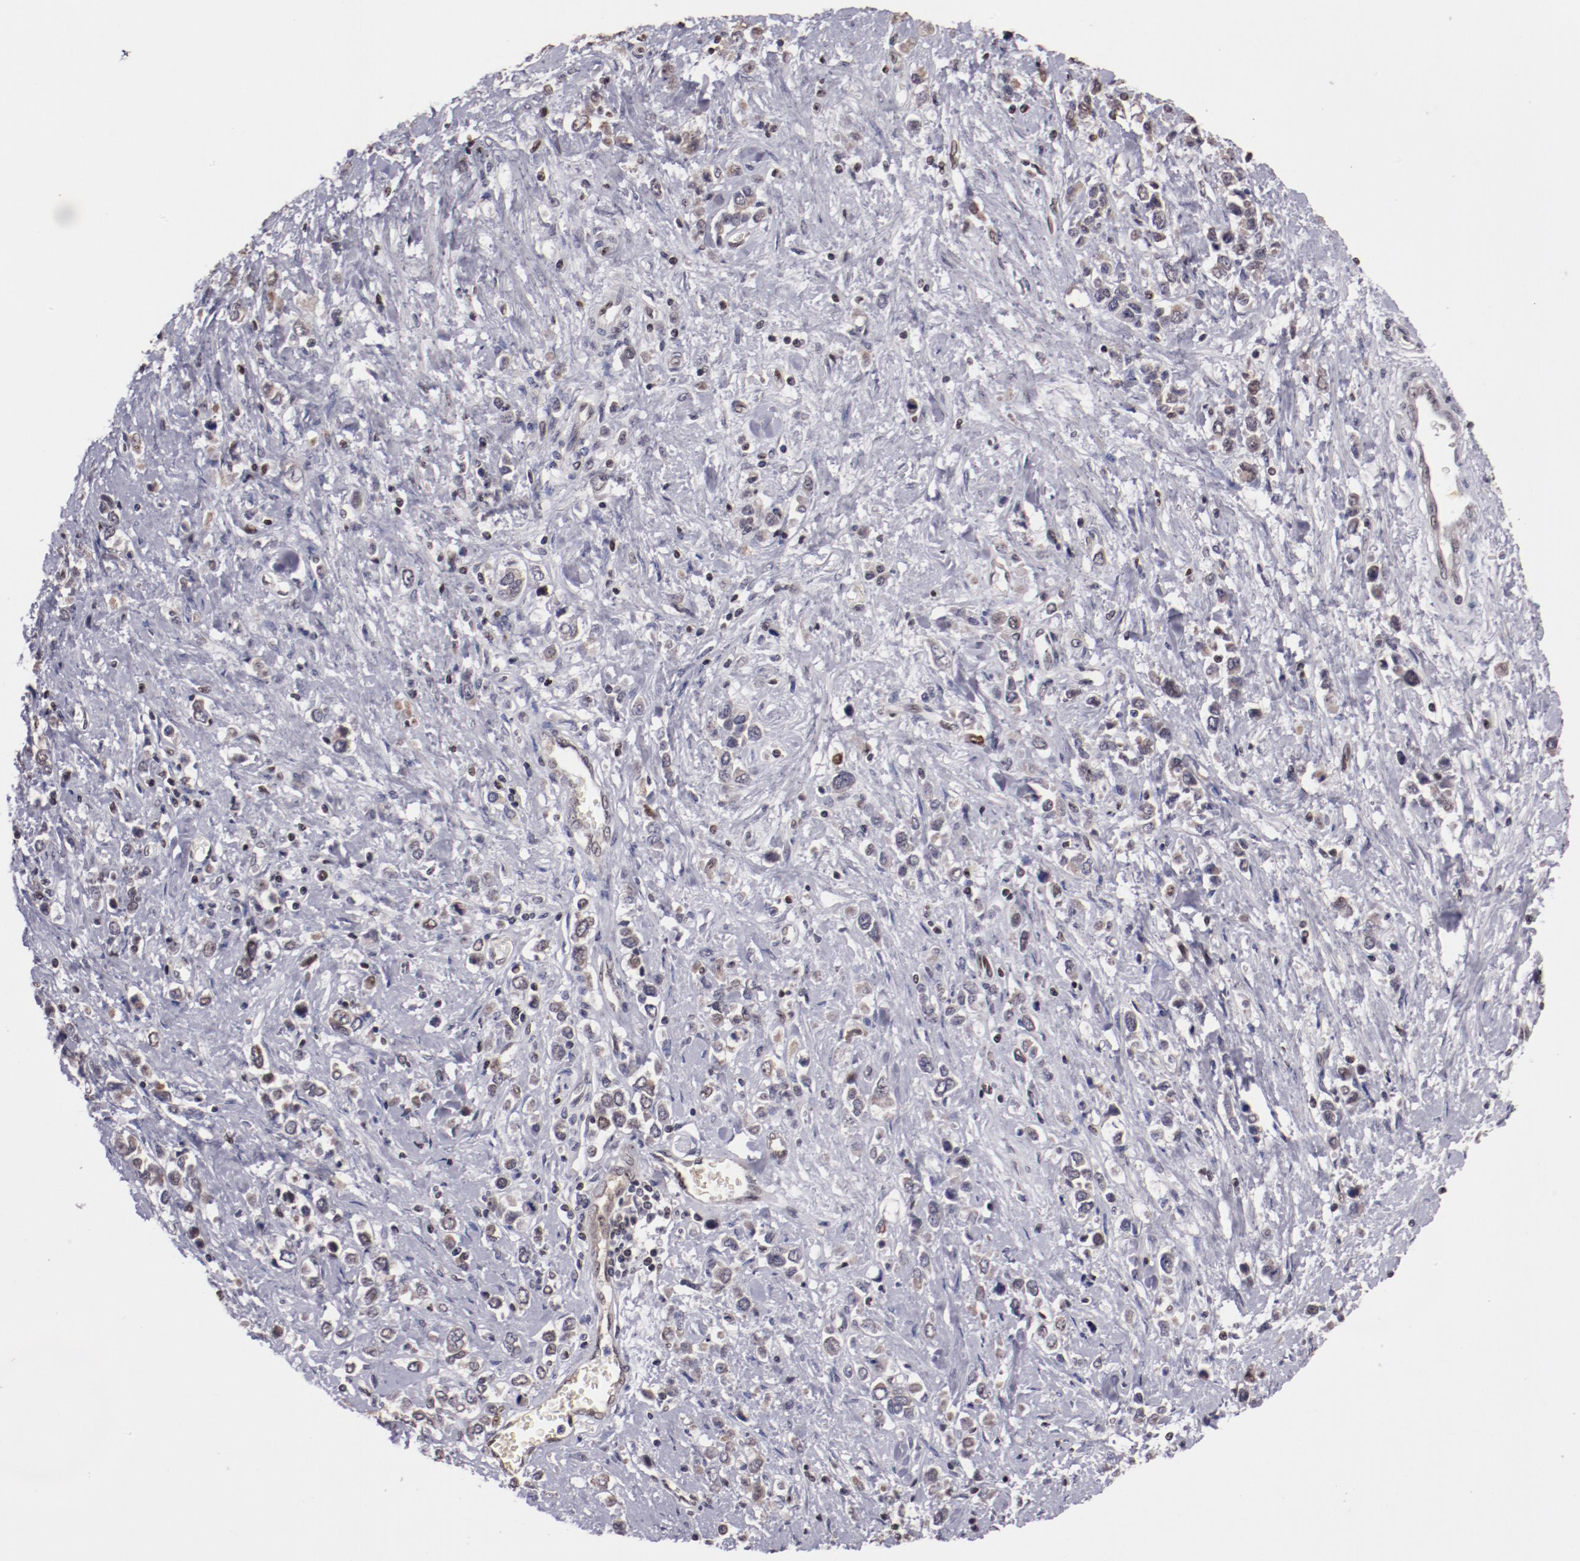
{"staining": {"intensity": "weak", "quantity": "25%-75%", "location": "cytoplasmic/membranous"}, "tissue": "stomach cancer", "cell_type": "Tumor cells", "image_type": "cancer", "snomed": [{"axis": "morphology", "description": "Adenocarcinoma, NOS"}, {"axis": "topography", "description": "Stomach, upper"}], "caption": "High-magnification brightfield microscopy of adenocarcinoma (stomach) stained with DAB (3,3'-diaminobenzidine) (brown) and counterstained with hematoxylin (blue). tumor cells exhibit weak cytoplasmic/membranous positivity is appreciated in approximately25%-75% of cells. (DAB (3,3'-diaminobenzidine) IHC with brightfield microscopy, high magnification).", "gene": "DDX24", "patient": {"sex": "male", "age": 76}}